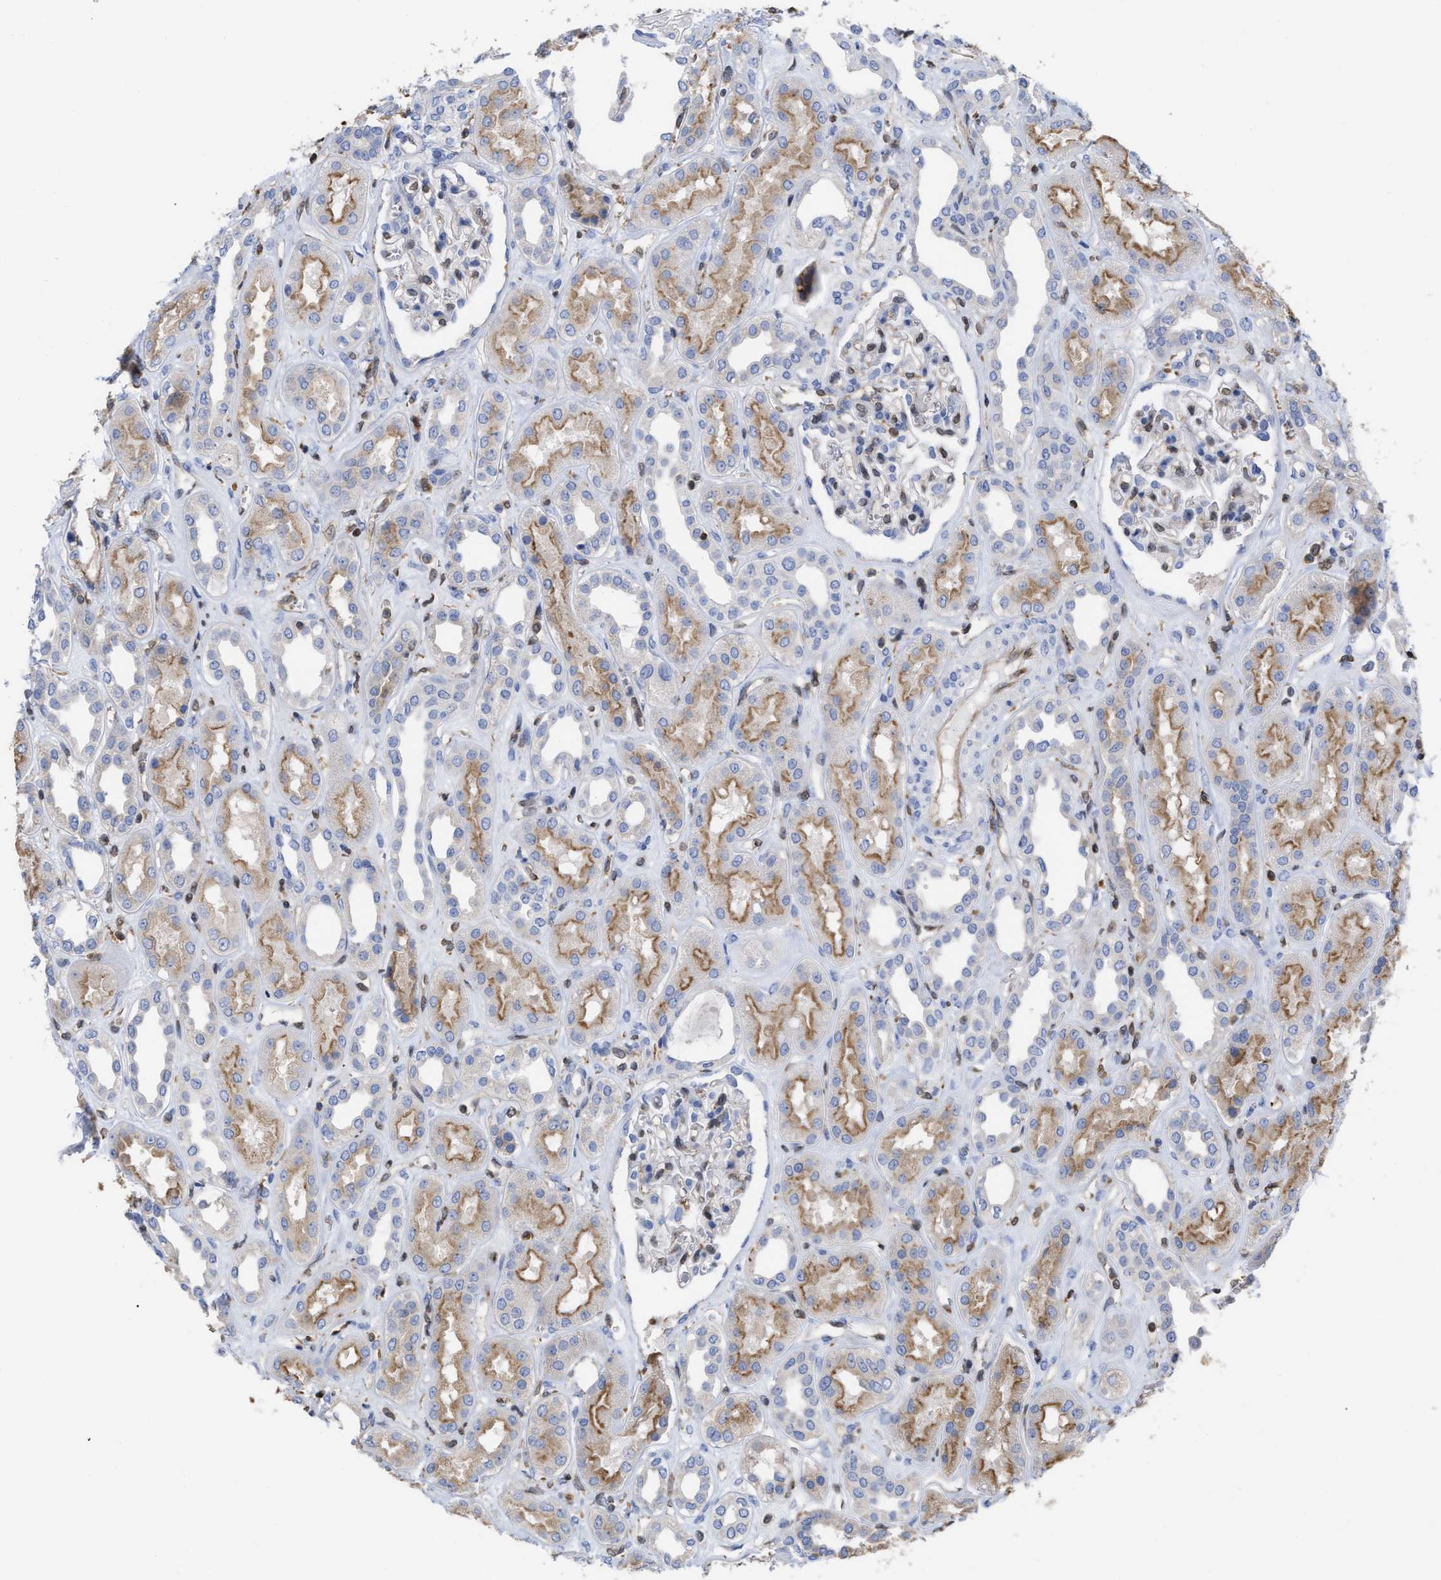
{"staining": {"intensity": "moderate", "quantity": "<25%", "location": "cytoplasmic/membranous,nuclear"}, "tissue": "kidney", "cell_type": "Cells in glomeruli", "image_type": "normal", "snomed": [{"axis": "morphology", "description": "Normal tissue, NOS"}, {"axis": "topography", "description": "Kidney"}], "caption": "The immunohistochemical stain labels moderate cytoplasmic/membranous,nuclear positivity in cells in glomeruli of normal kidney.", "gene": "GIMAP4", "patient": {"sex": "male", "age": 59}}